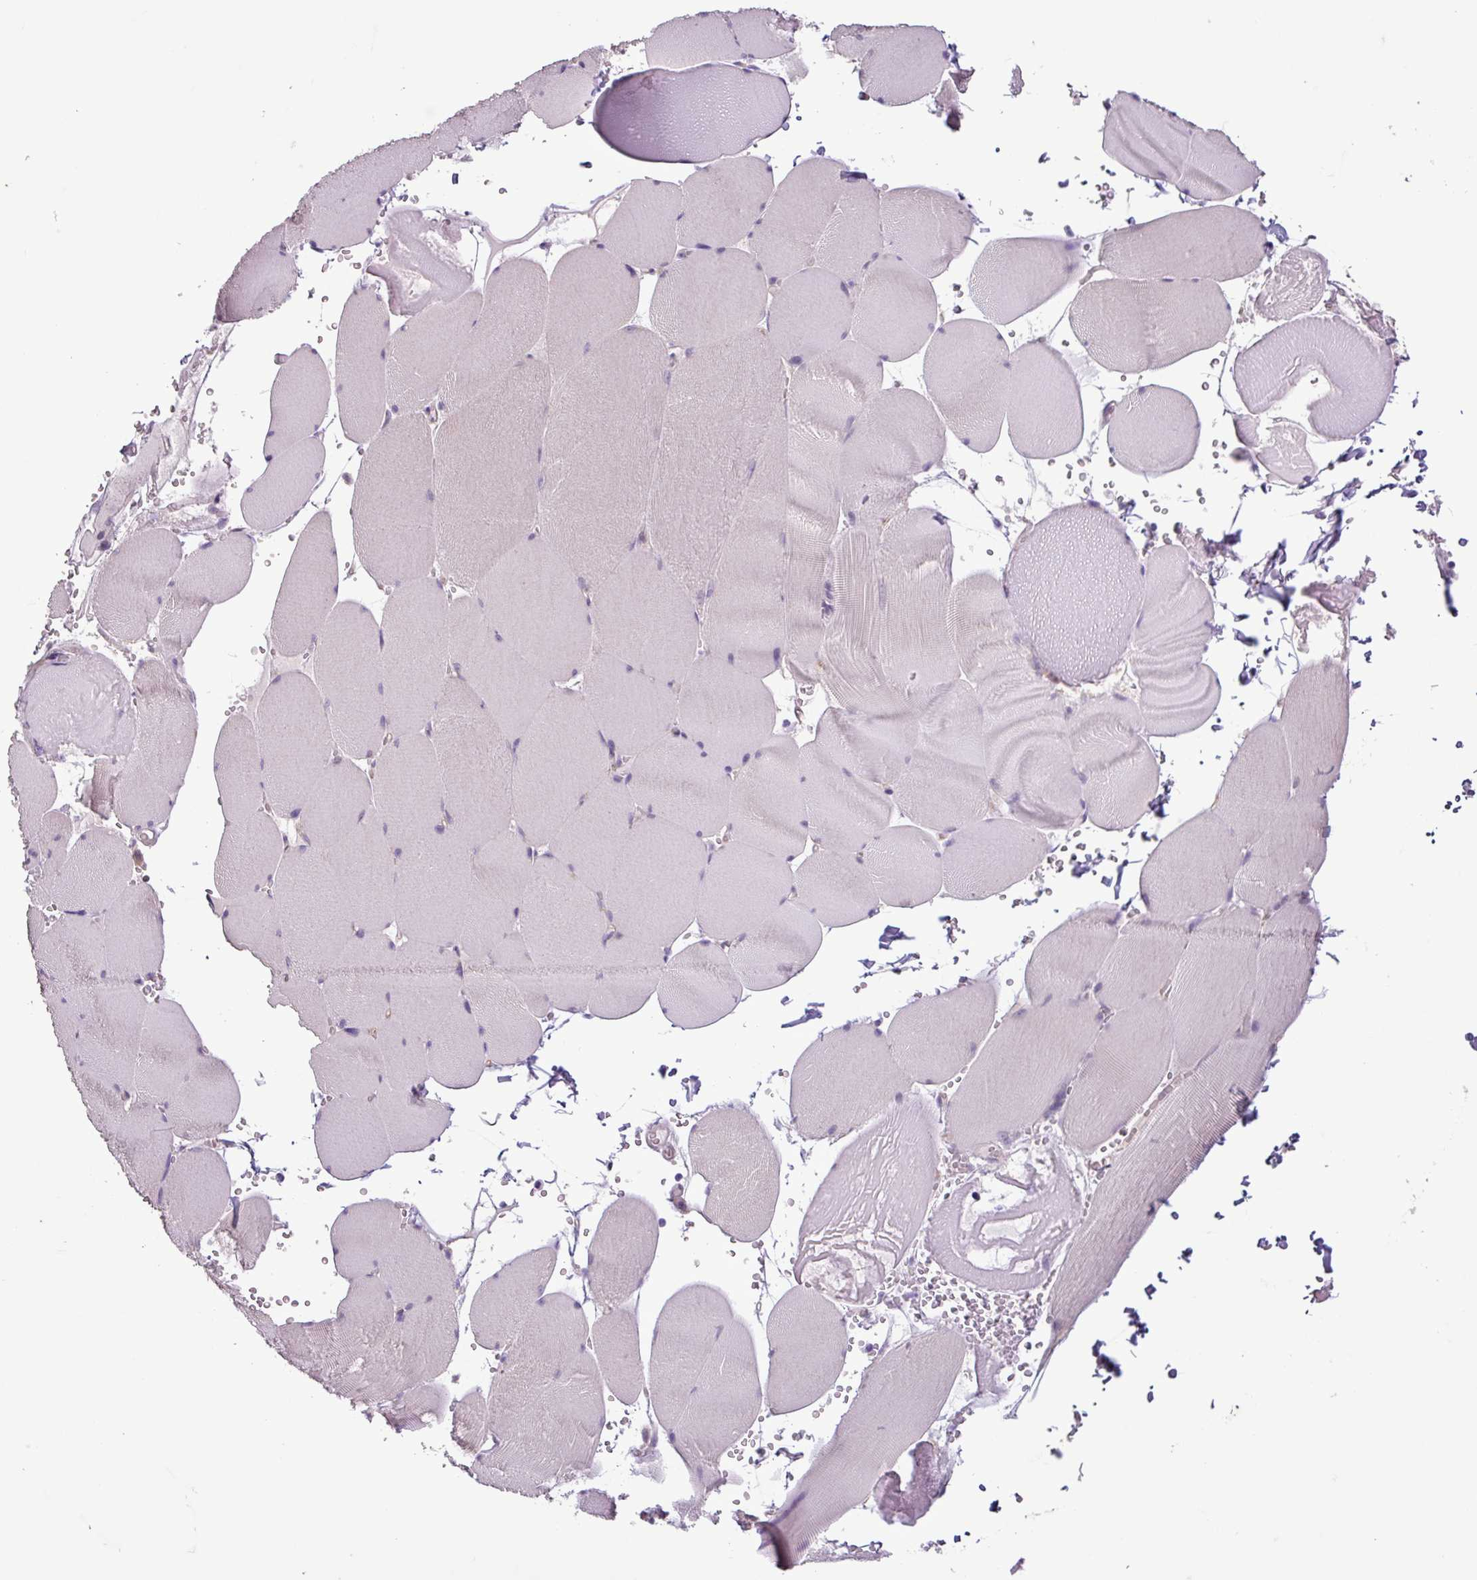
{"staining": {"intensity": "negative", "quantity": "none", "location": "none"}, "tissue": "skeletal muscle", "cell_type": "Myocytes", "image_type": "normal", "snomed": [{"axis": "morphology", "description": "Normal tissue, NOS"}, {"axis": "topography", "description": "Skeletal muscle"}, {"axis": "topography", "description": "Head-Neck"}], "caption": "IHC of unremarkable skeletal muscle exhibits no positivity in myocytes.", "gene": "C9orf24", "patient": {"sex": "male", "age": 66}}